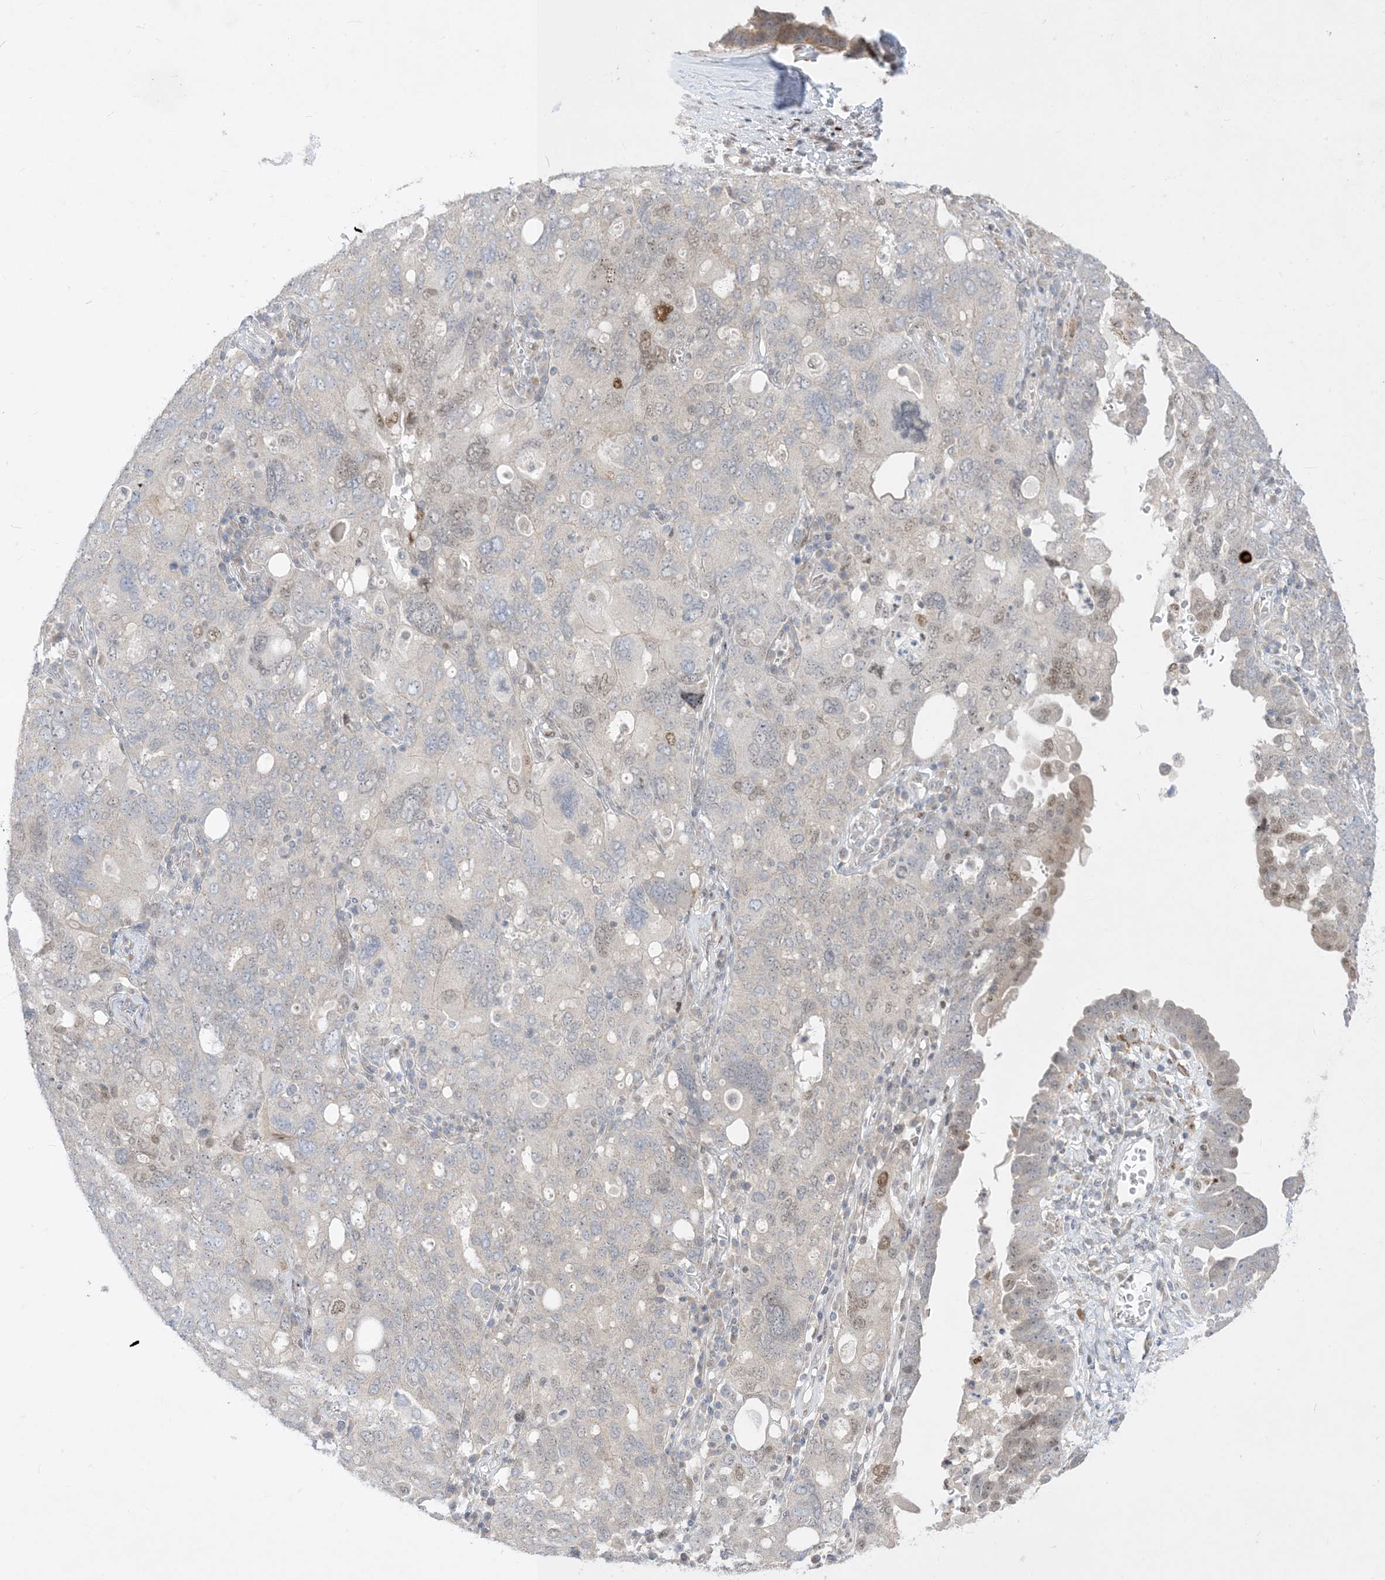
{"staining": {"intensity": "moderate", "quantity": "<25%", "location": "nuclear"}, "tissue": "ovarian cancer", "cell_type": "Tumor cells", "image_type": "cancer", "snomed": [{"axis": "morphology", "description": "Carcinoma, endometroid"}, {"axis": "topography", "description": "Ovary"}], "caption": "There is low levels of moderate nuclear expression in tumor cells of endometroid carcinoma (ovarian), as demonstrated by immunohistochemical staining (brown color).", "gene": "BHLHE40", "patient": {"sex": "female", "age": 62}}